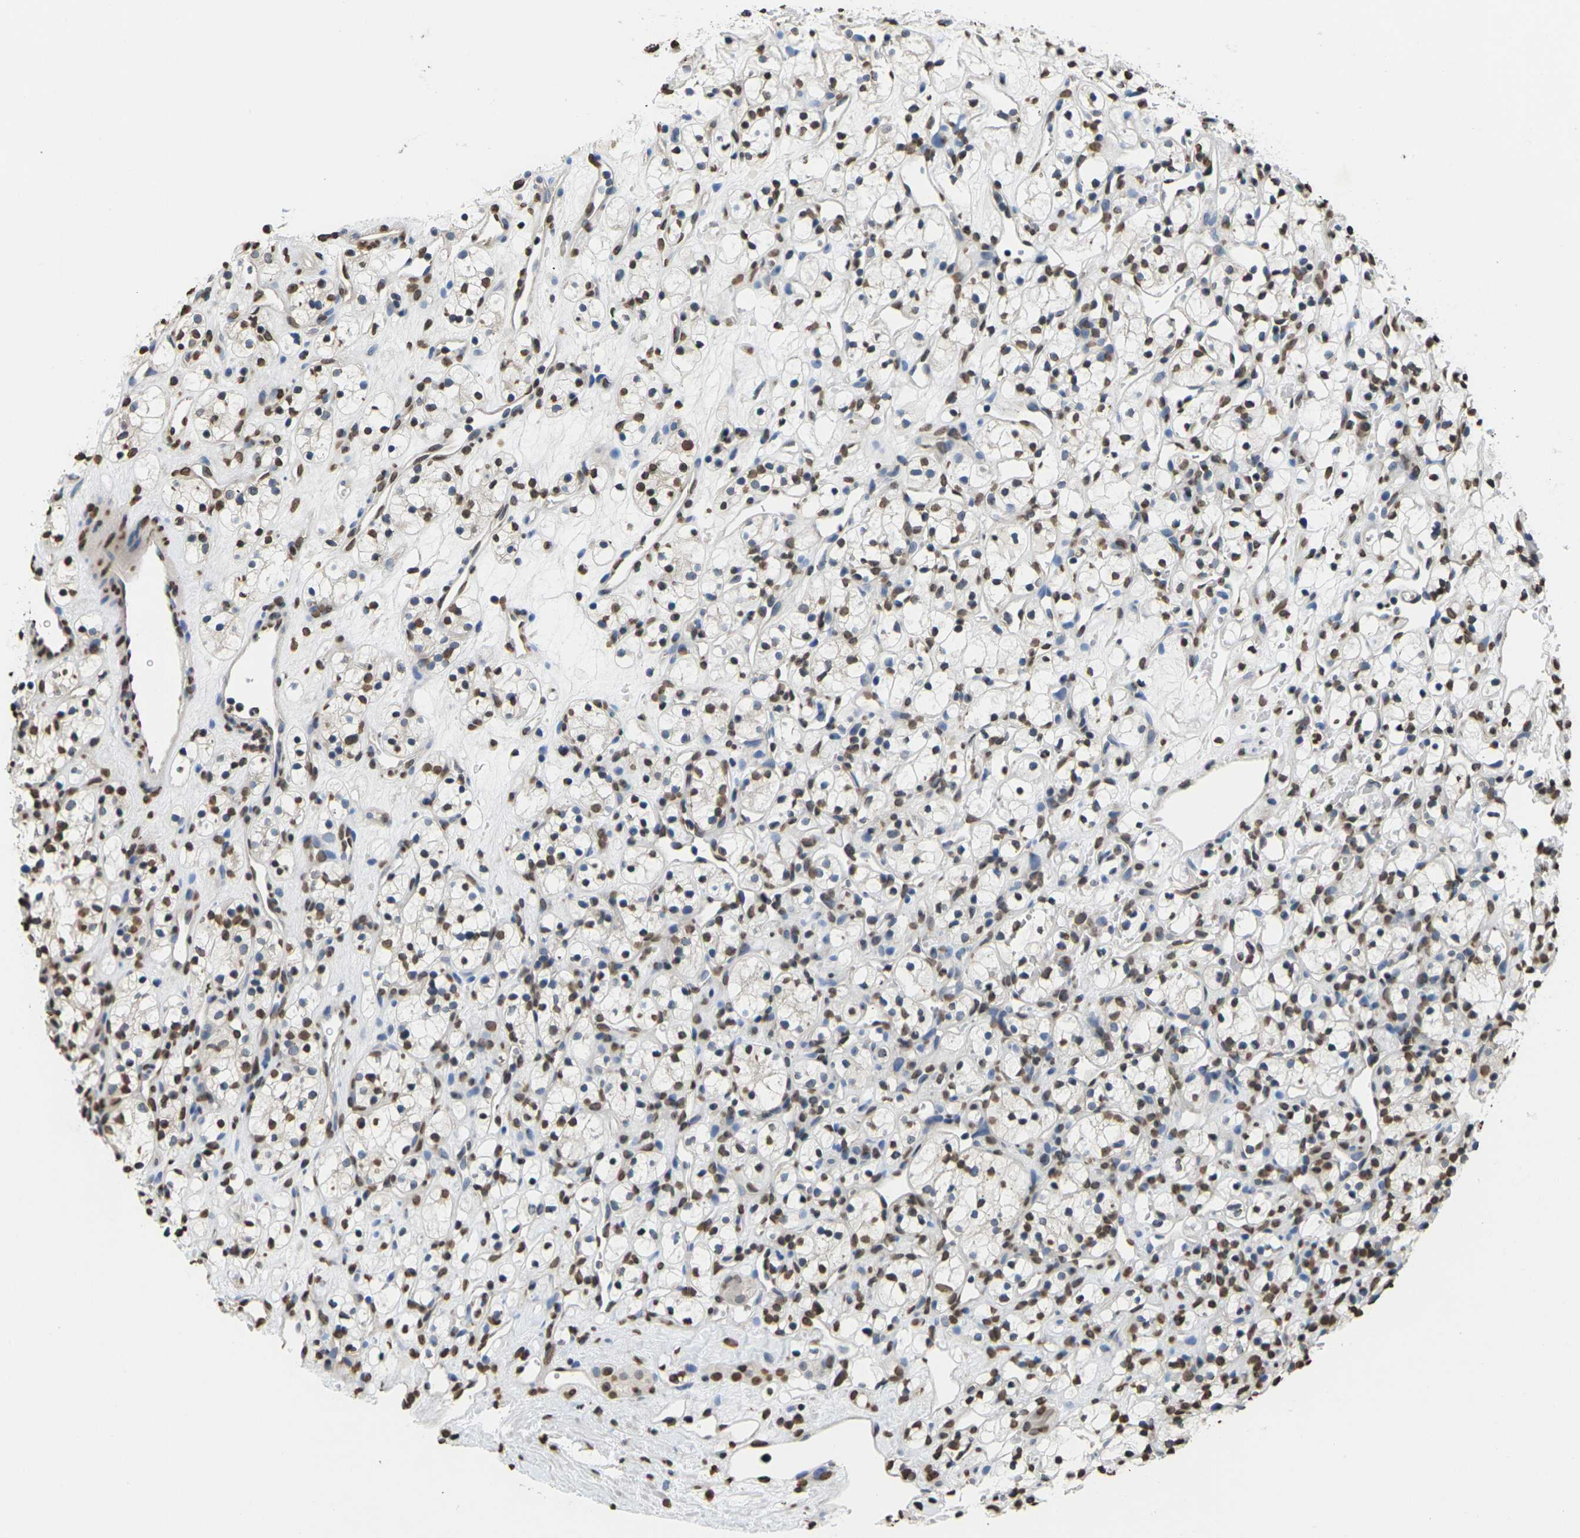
{"staining": {"intensity": "strong", "quantity": "25%-75%", "location": "nuclear"}, "tissue": "renal cancer", "cell_type": "Tumor cells", "image_type": "cancer", "snomed": [{"axis": "morphology", "description": "Adenocarcinoma, NOS"}, {"axis": "topography", "description": "Kidney"}], "caption": "IHC photomicrograph of neoplastic tissue: human adenocarcinoma (renal) stained using immunohistochemistry (IHC) demonstrates high levels of strong protein expression localized specifically in the nuclear of tumor cells, appearing as a nuclear brown color.", "gene": "EMSY", "patient": {"sex": "female", "age": 60}}